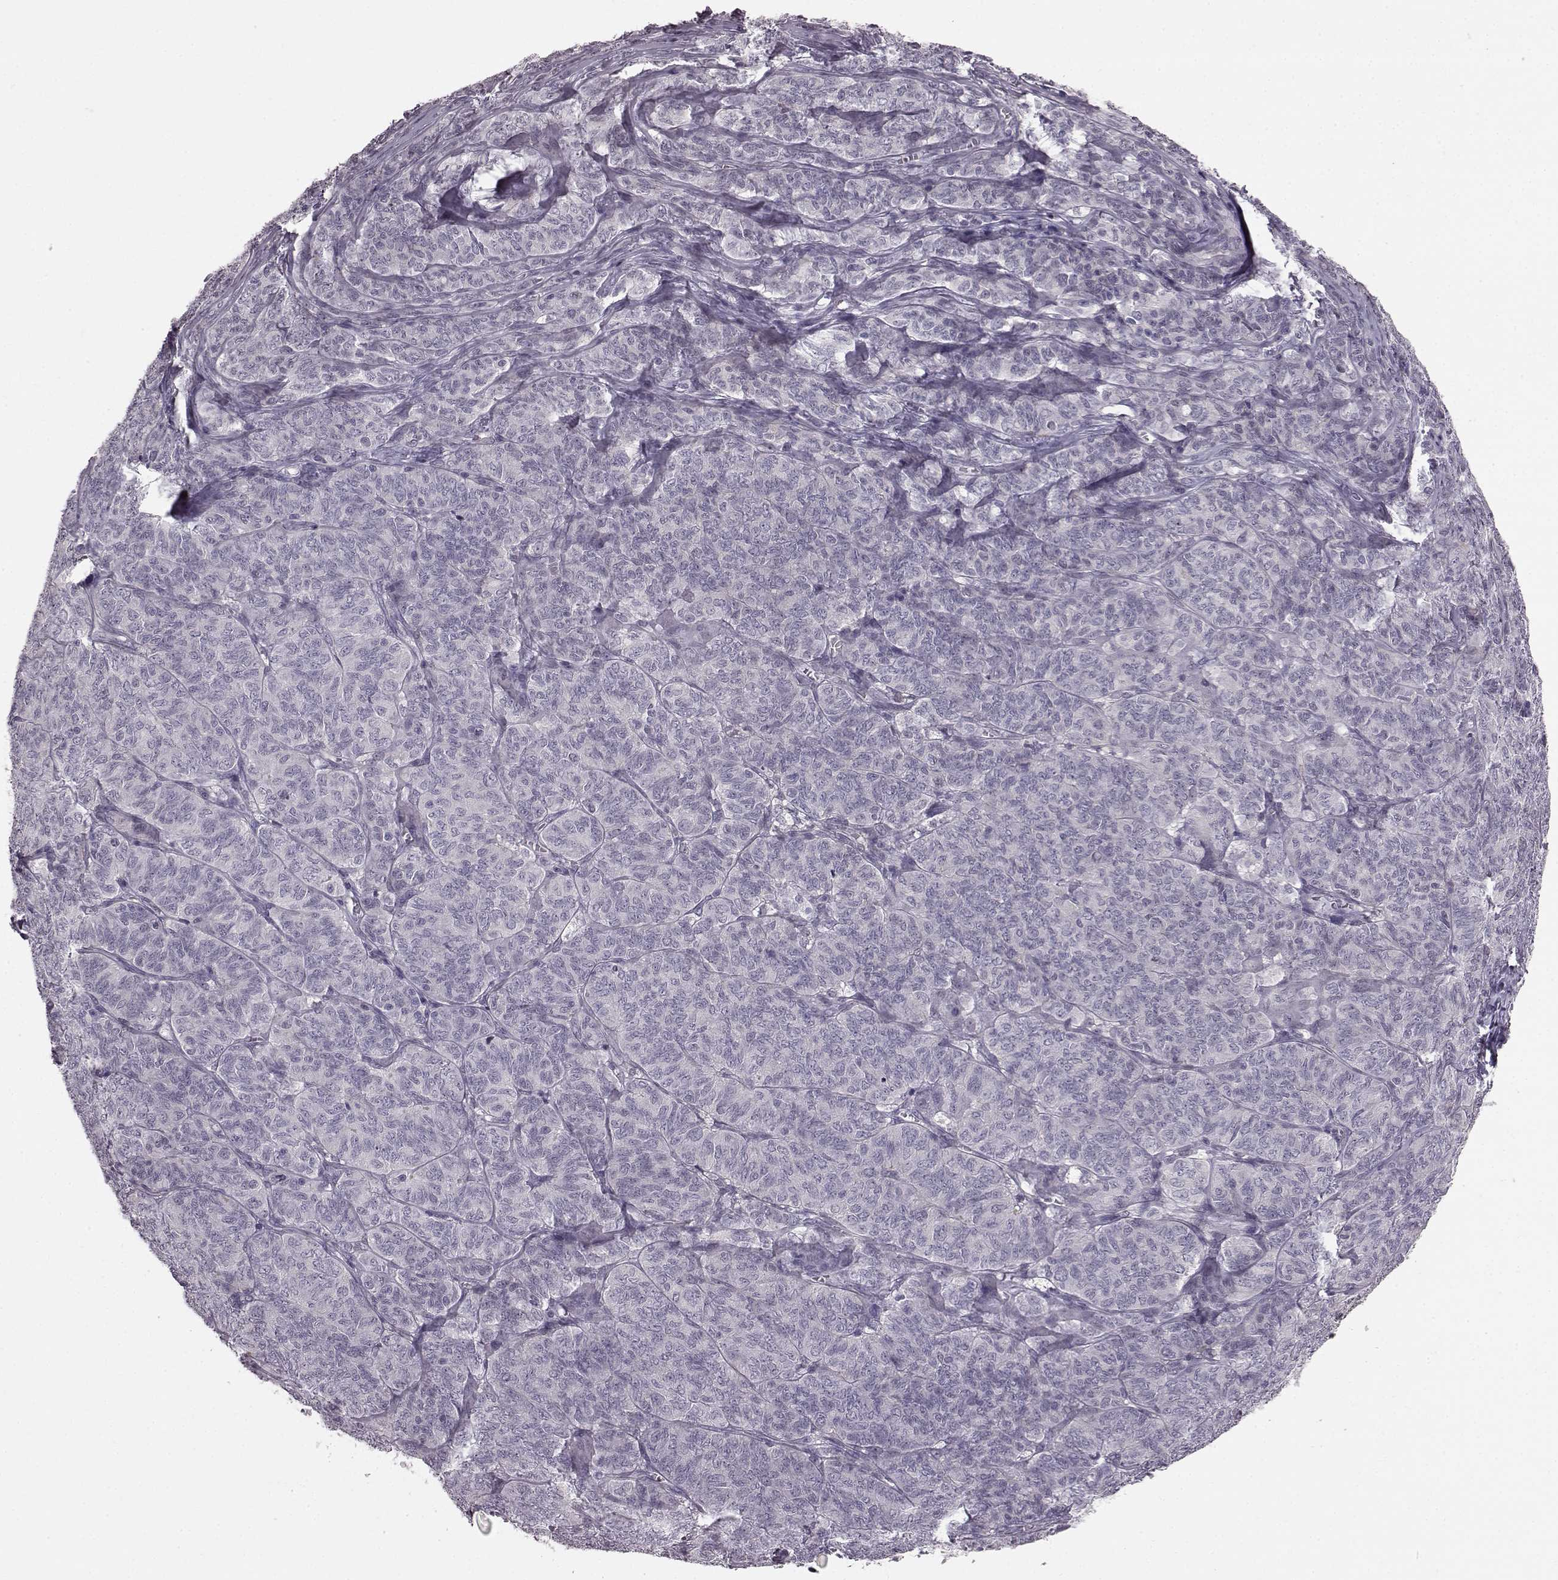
{"staining": {"intensity": "negative", "quantity": "none", "location": "none"}, "tissue": "ovarian cancer", "cell_type": "Tumor cells", "image_type": "cancer", "snomed": [{"axis": "morphology", "description": "Carcinoma, endometroid"}, {"axis": "topography", "description": "Ovary"}], "caption": "This is an IHC micrograph of human ovarian cancer (endometroid carcinoma). There is no staining in tumor cells.", "gene": "TCHHL1", "patient": {"sex": "female", "age": 80}}